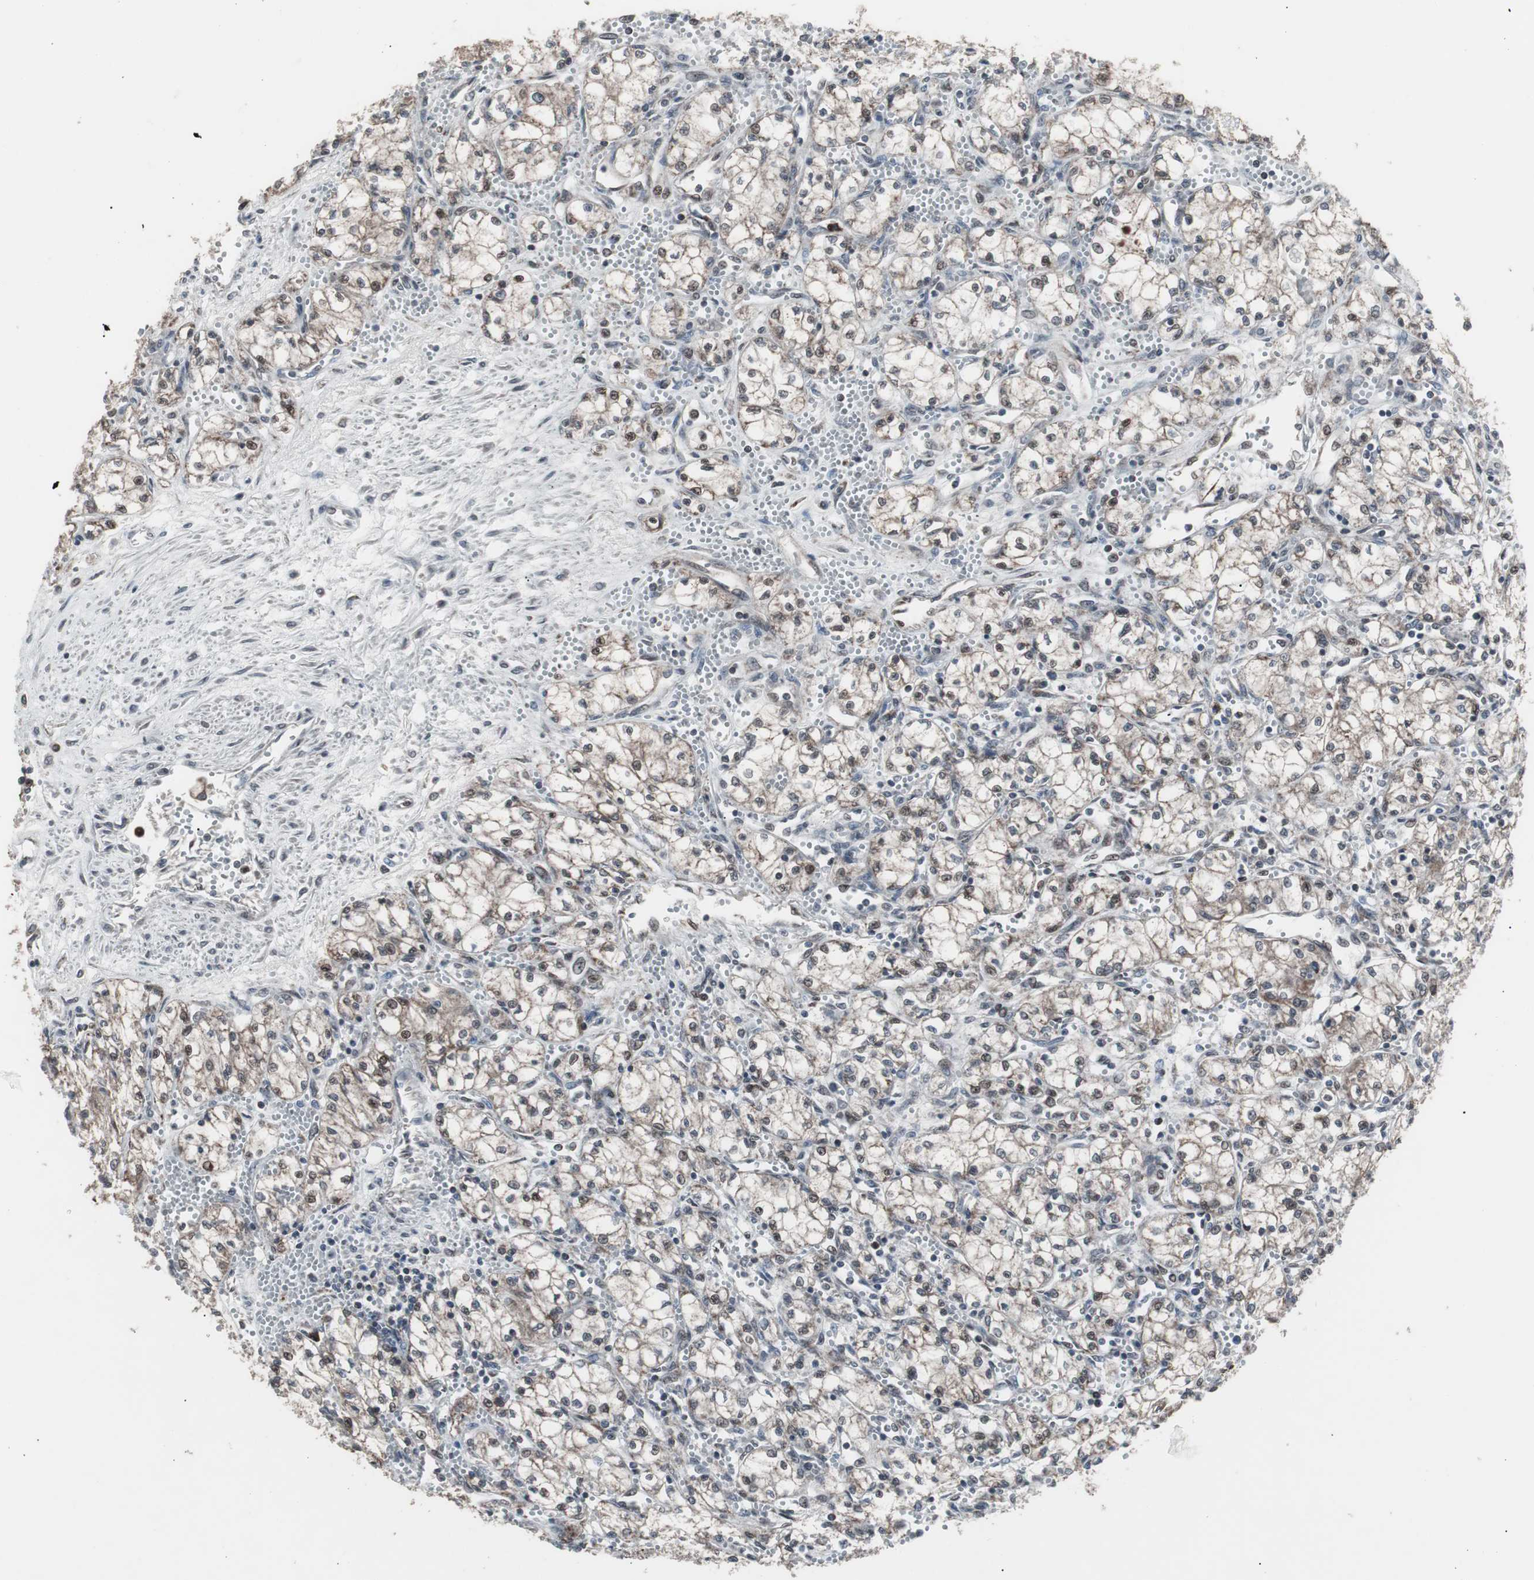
{"staining": {"intensity": "weak", "quantity": "25%-75%", "location": "cytoplasmic/membranous,nuclear"}, "tissue": "renal cancer", "cell_type": "Tumor cells", "image_type": "cancer", "snomed": [{"axis": "morphology", "description": "Normal tissue, NOS"}, {"axis": "morphology", "description": "Adenocarcinoma, NOS"}, {"axis": "topography", "description": "Kidney"}], "caption": "Renal cancer (adenocarcinoma) stained for a protein demonstrates weak cytoplasmic/membranous and nuclear positivity in tumor cells.", "gene": "RXRA", "patient": {"sex": "male", "age": 59}}